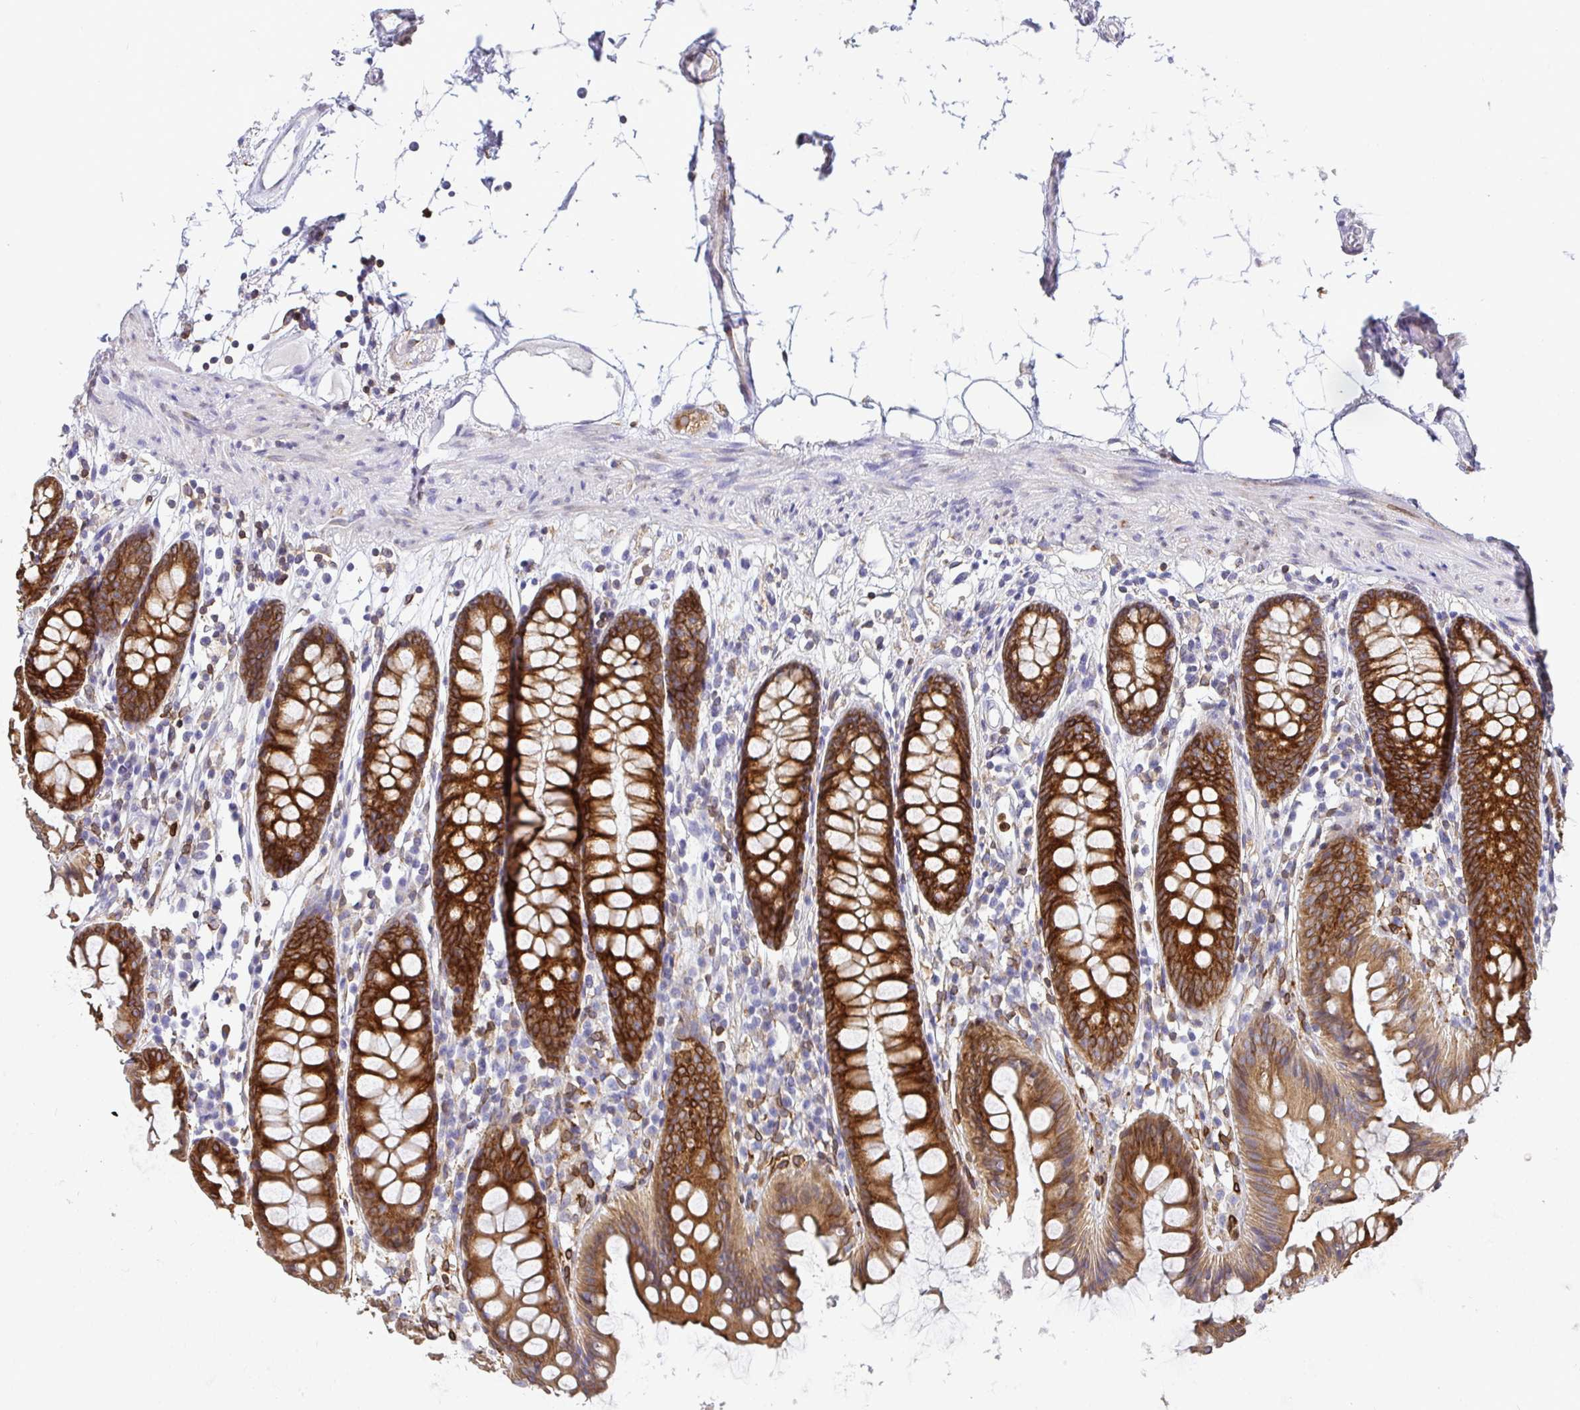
{"staining": {"intensity": "moderate", "quantity": "25%-75%", "location": "cytoplasmic/membranous"}, "tissue": "colon", "cell_type": "Endothelial cells", "image_type": "normal", "snomed": [{"axis": "morphology", "description": "Normal tissue, NOS"}, {"axis": "topography", "description": "Colon"}], "caption": "Endothelial cells demonstrate medium levels of moderate cytoplasmic/membranous expression in approximately 25%-75% of cells in benign colon. The staining was performed using DAB (3,3'-diaminobenzidine), with brown indicating positive protein expression. Nuclei are stained blue with hematoxylin.", "gene": "TP53I11", "patient": {"sex": "female", "age": 84}}